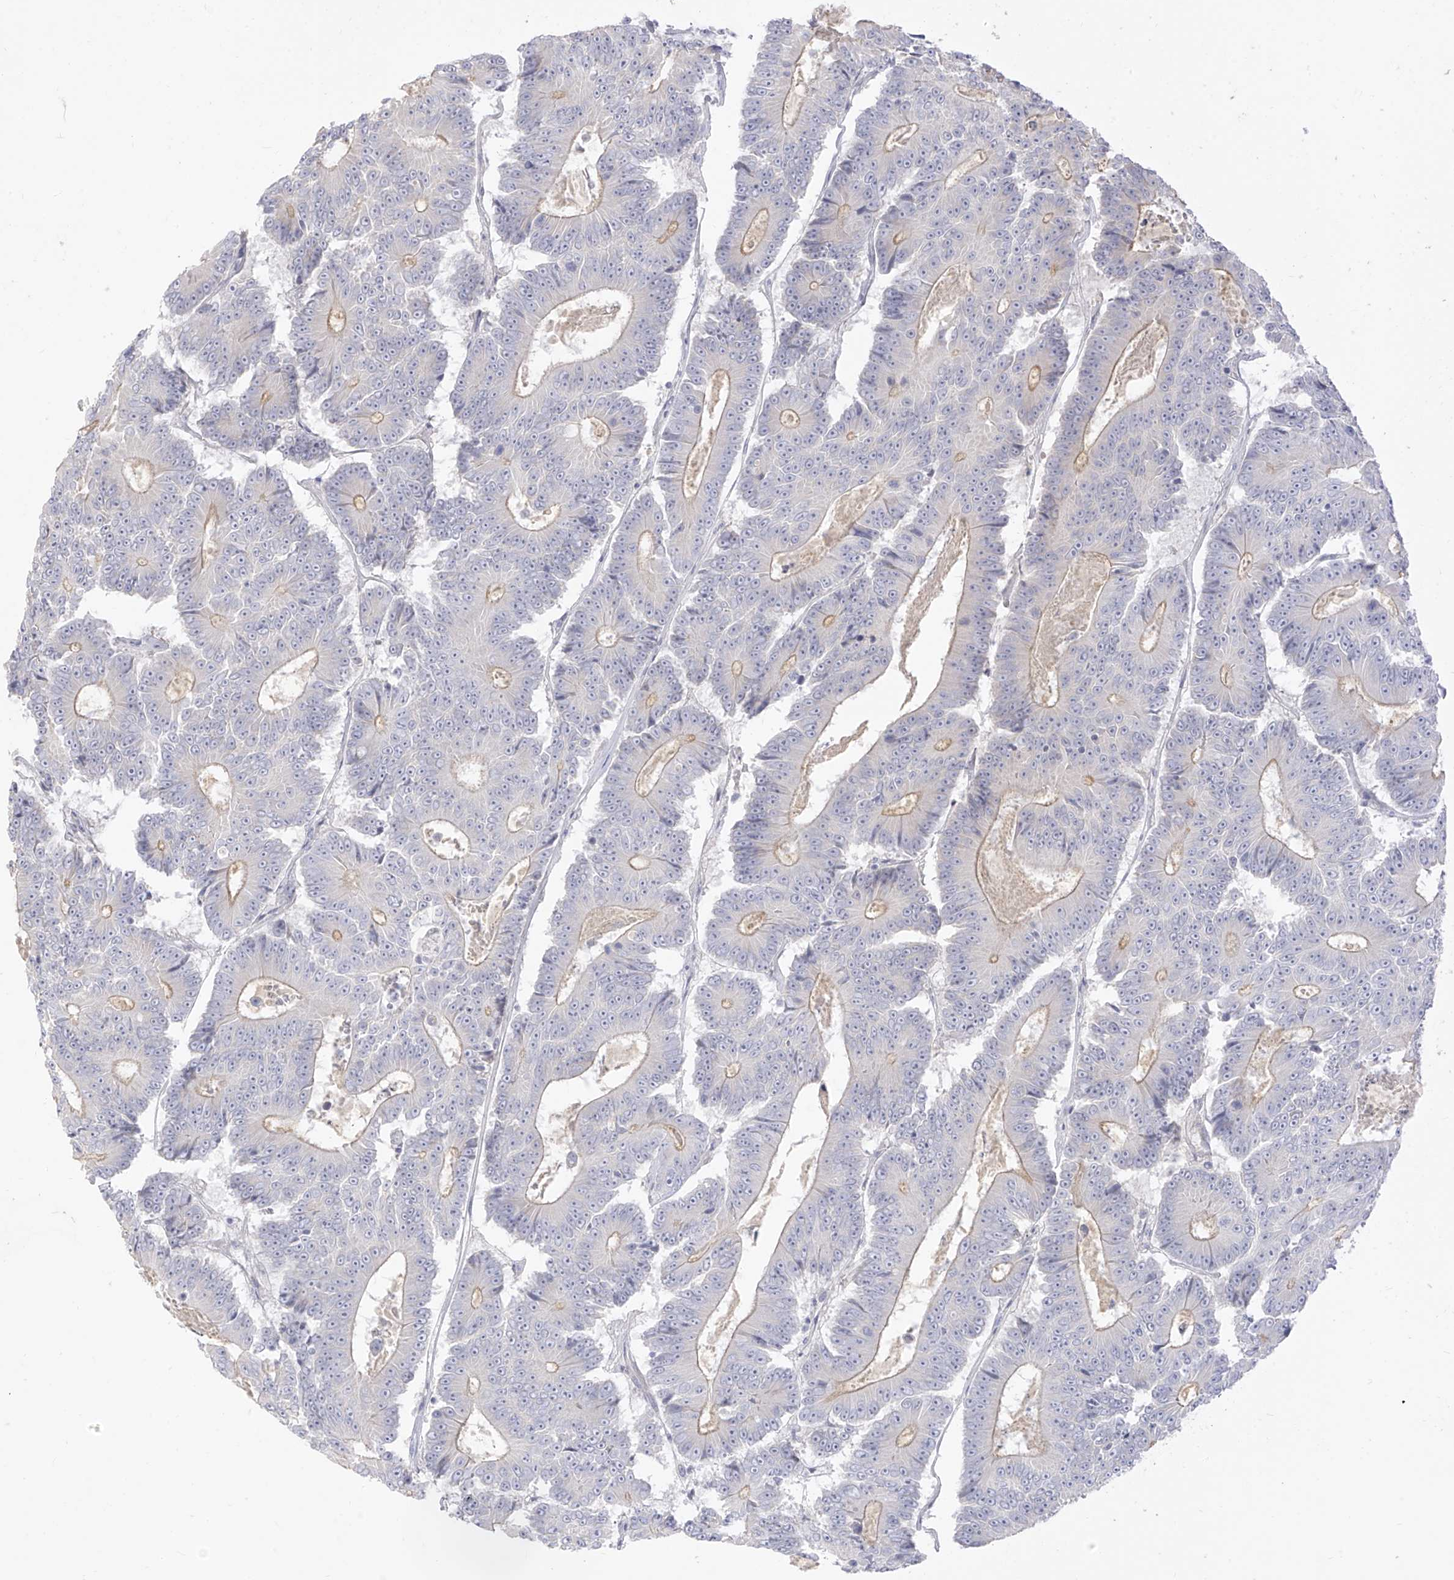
{"staining": {"intensity": "weak", "quantity": "<25%", "location": "cytoplasmic/membranous"}, "tissue": "colorectal cancer", "cell_type": "Tumor cells", "image_type": "cancer", "snomed": [{"axis": "morphology", "description": "Adenocarcinoma, NOS"}, {"axis": "topography", "description": "Colon"}], "caption": "A photomicrograph of human adenocarcinoma (colorectal) is negative for staining in tumor cells.", "gene": "ARHGEF40", "patient": {"sex": "male", "age": 83}}